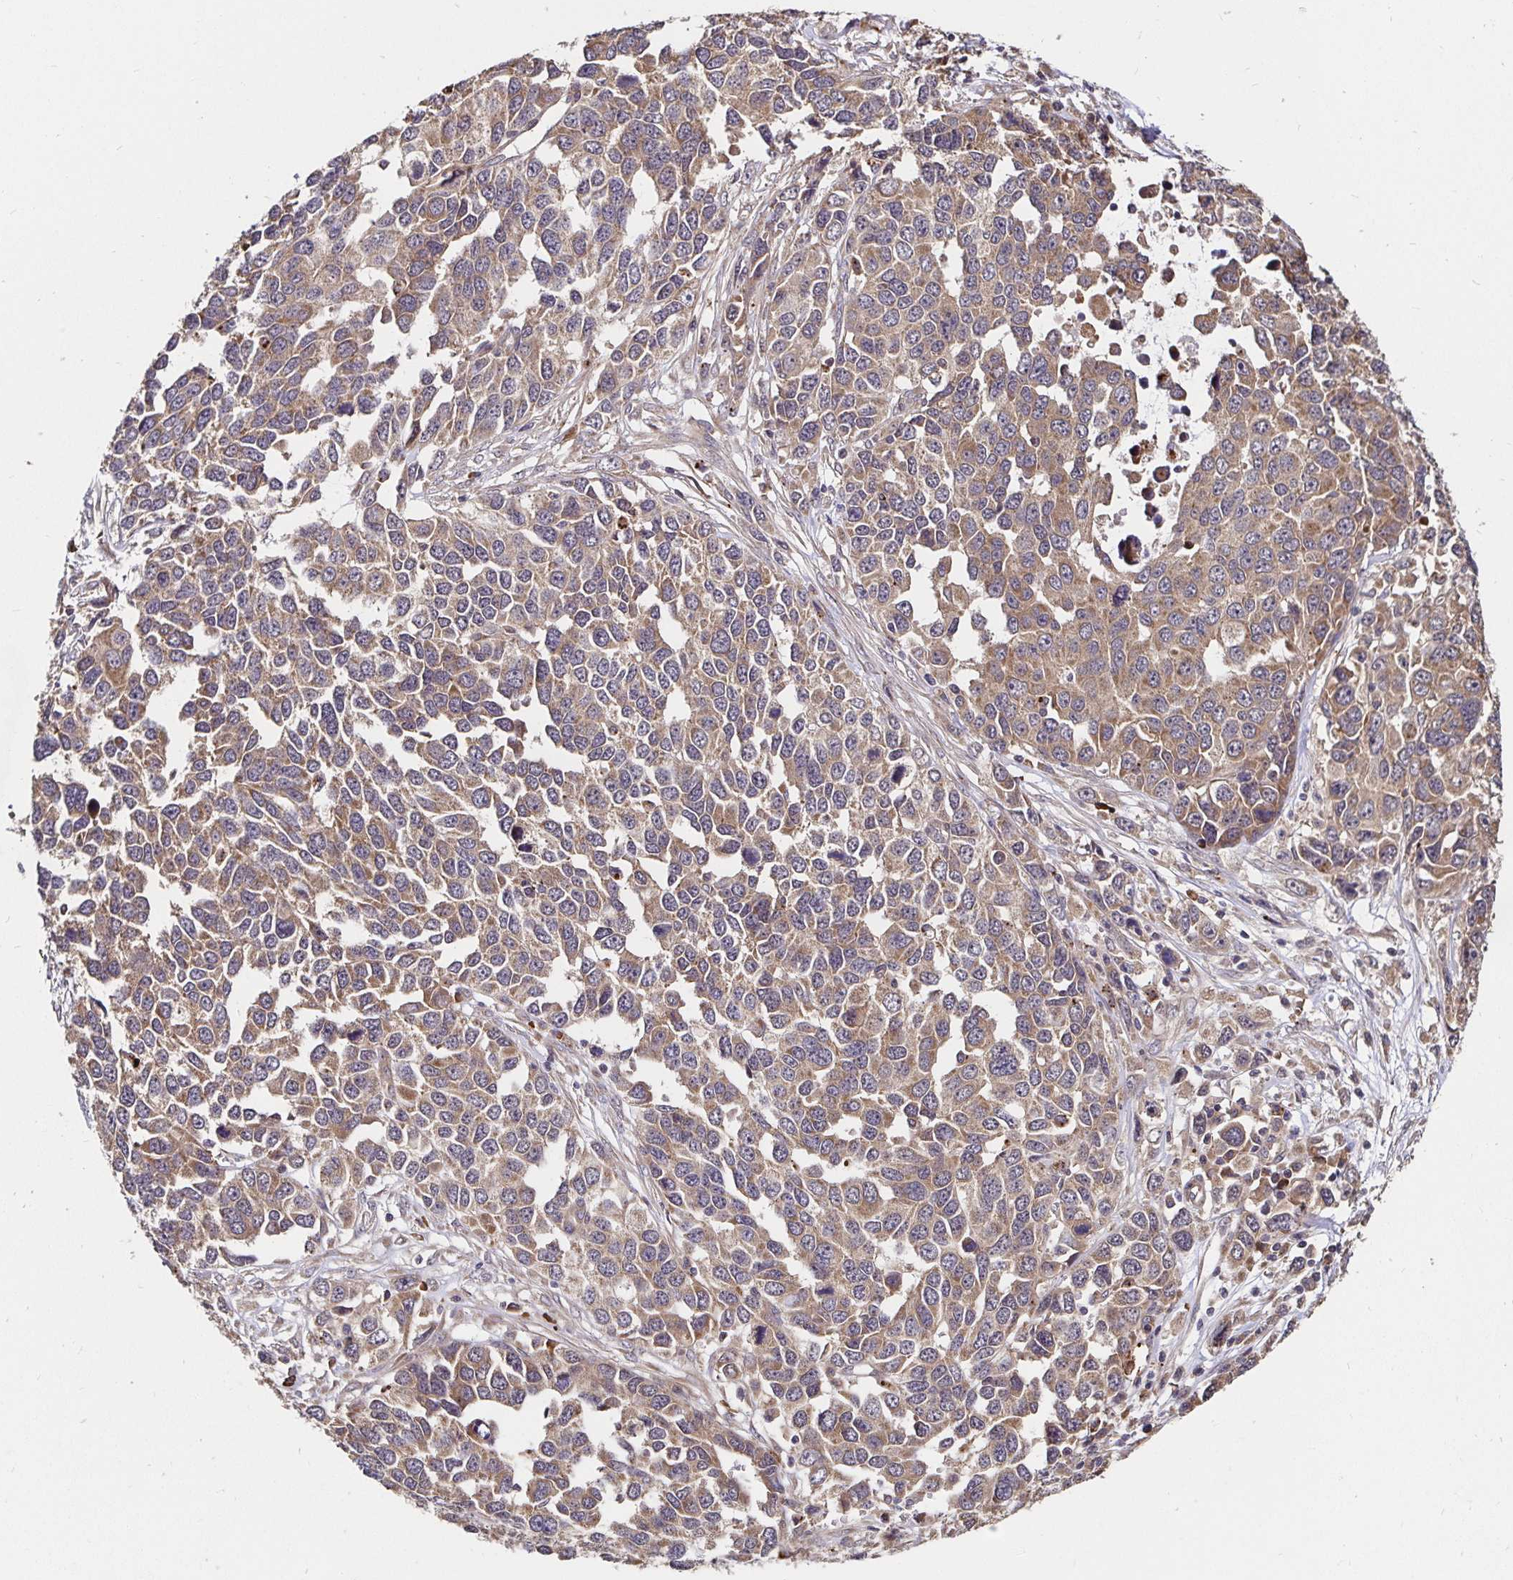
{"staining": {"intensity": "moderate", "quantity": ">75%", "location": "cytoplasmic/membranous"}, "tissue": "ovarian cancer", "cell_type": "Tumor cells", "image_type": "cancer", "snomed": [{"axis": "morphology", "description": "Cystadenocarcinoma, serous, NOS"}, {"axis": "topography", "description": "Ovary"}], "caption": "This image demonstrates ovarian cancer stained with immunohistochemistry to label a protein in brown. The cytoplasmic/membranous of tumor cells show moderate positivity for the protein. Nuclei are counter-stained blue.", "gene": "MLST8", "patient": {"sex": "female", "age": 76}}